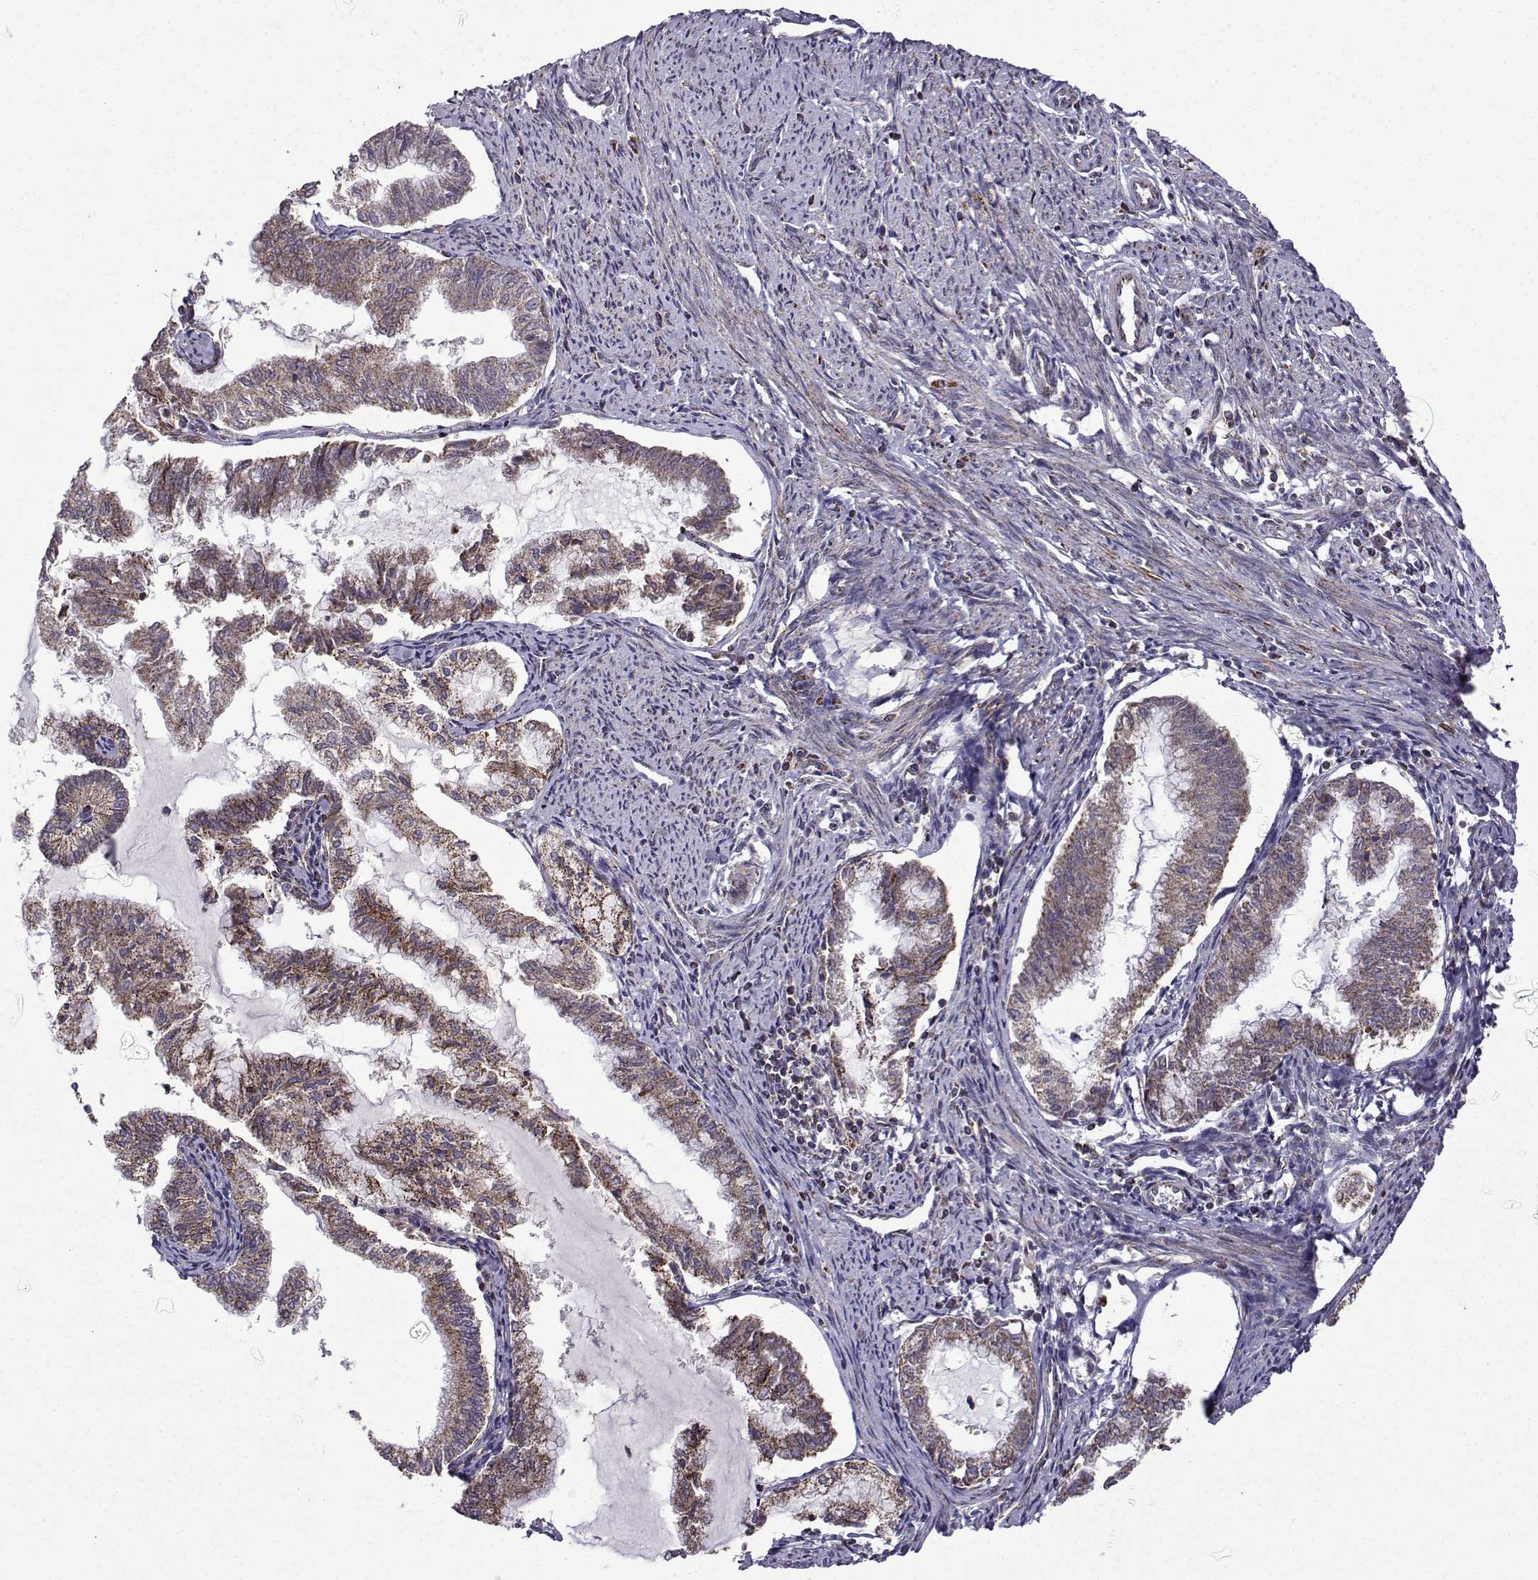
{"staining": {"intensity": "strong", "quantity": "<25%", "location": "cytoplasmic/membranous"}, "tissue": "endometrial cancer", "cell_type": "Tumor cells", "image_type": "cancer", "snomed": [{"axis": "morphology", "description": "Adenocarcinoma, NOS"}, {"axis": "topography", "description": "Endometrium"}], "caption": "Immunohistochemical staining of adenocarcinoma (endometrial) demonstrates strong cytoplasmic/membranous protein expression in about <25% of tumor cells.", "gene": "TAB2", "patient": {"sex": "female", "age": 79}}